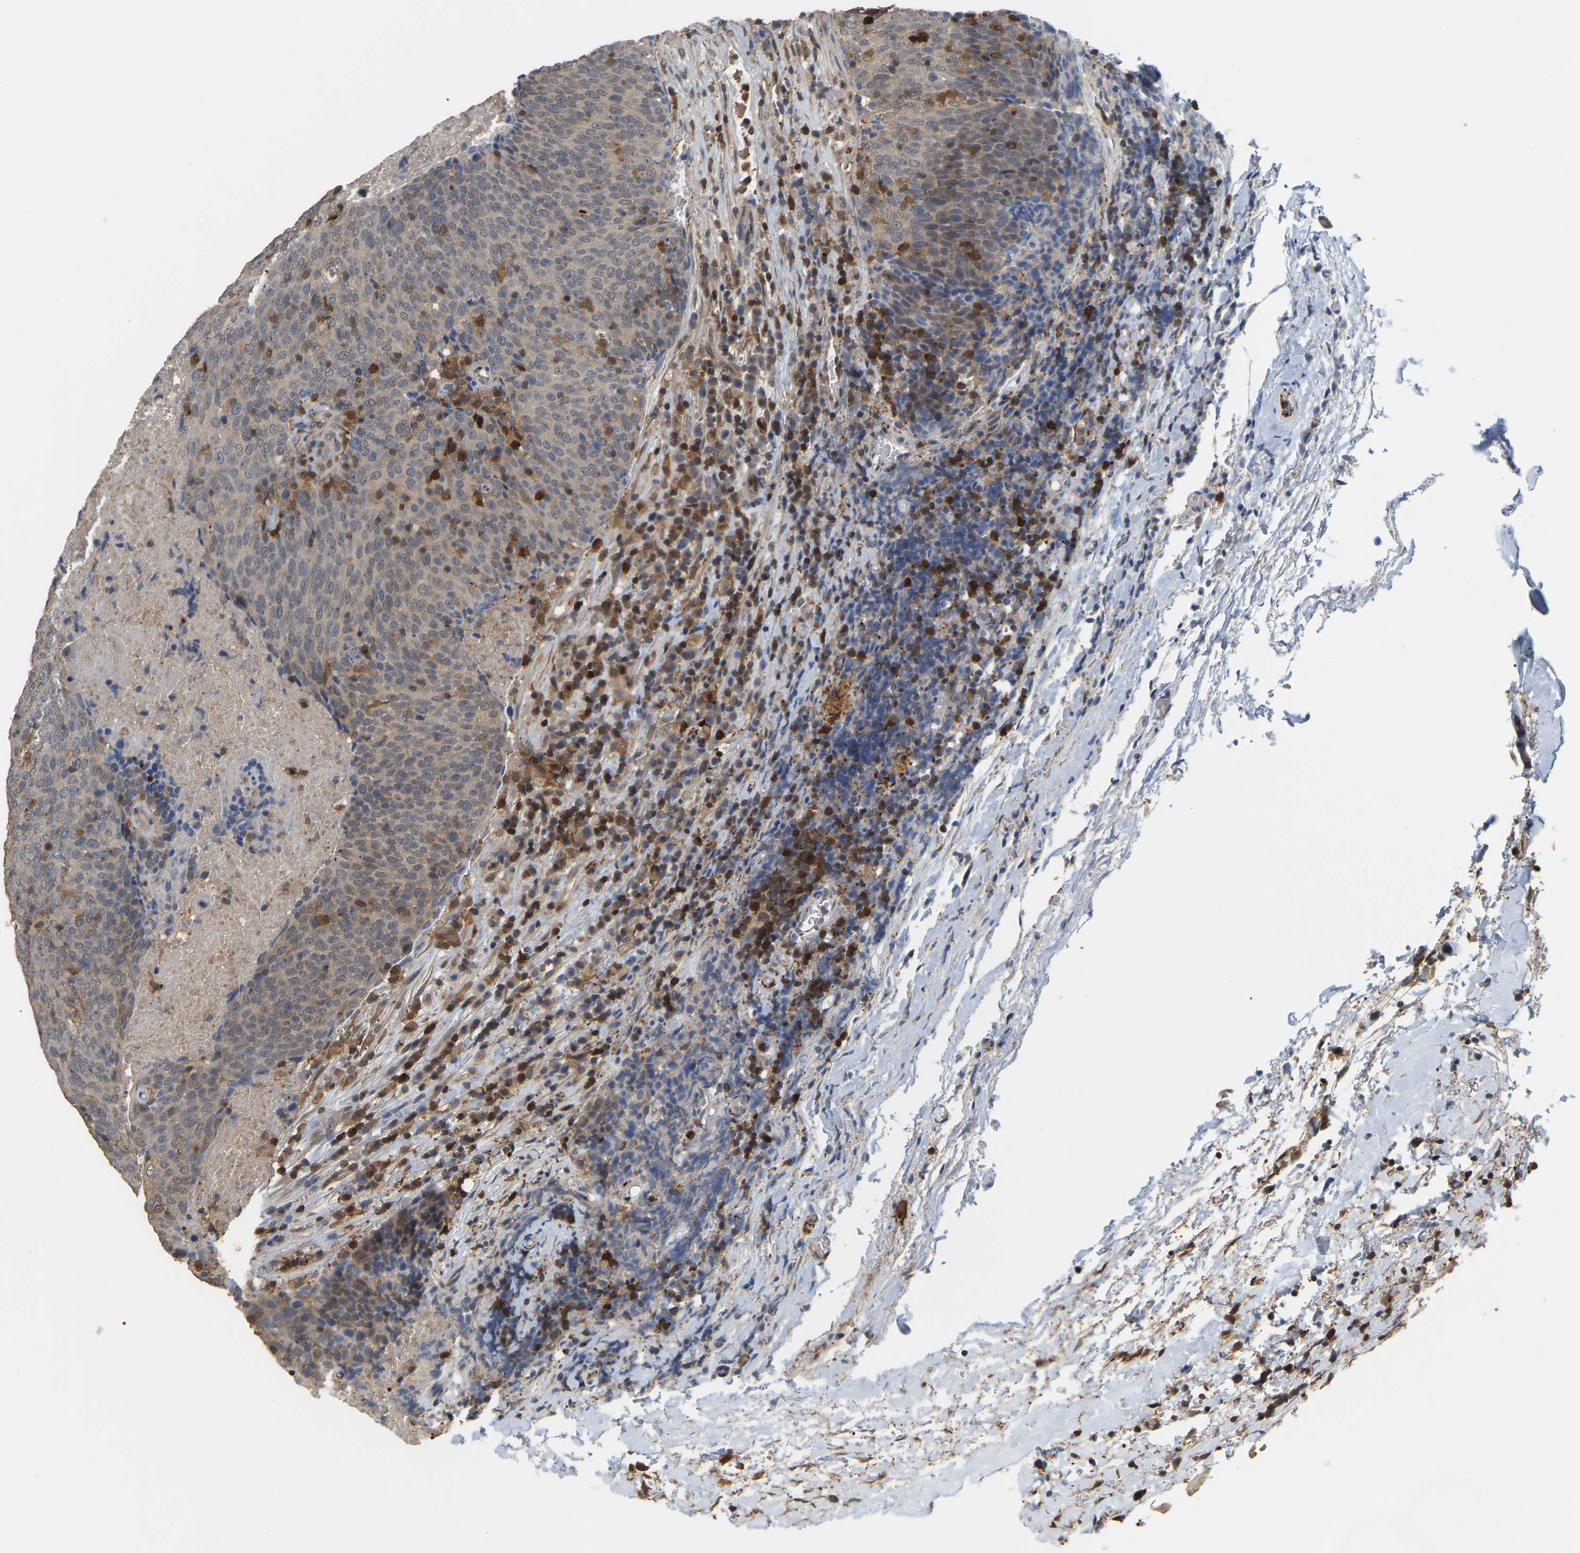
{"staining": {"intensity": "negative", "quantity": "none", "location": "none"}, "tissue": "head and neck cancer", "cell_type": "Tumor cells", "image_type": "cancer", "snomed": [{"axis": "morphology", "description": "Squamous cell carcinoma, NOS"}, {"axis": "morphology", "description": "Squamous cell carcinoma, metastatic, NOS"}, {"axis": "topography", "description": "Lymph node"}, {"axis": "topography", "description": "Head-Neck"}], "caption": "Histopathology image shows no significant protein expression in tumor cells of head and neck squamous cell carcinoma.", "gene": "MTPN", "patient": {"sex": "male", "age": 62}}